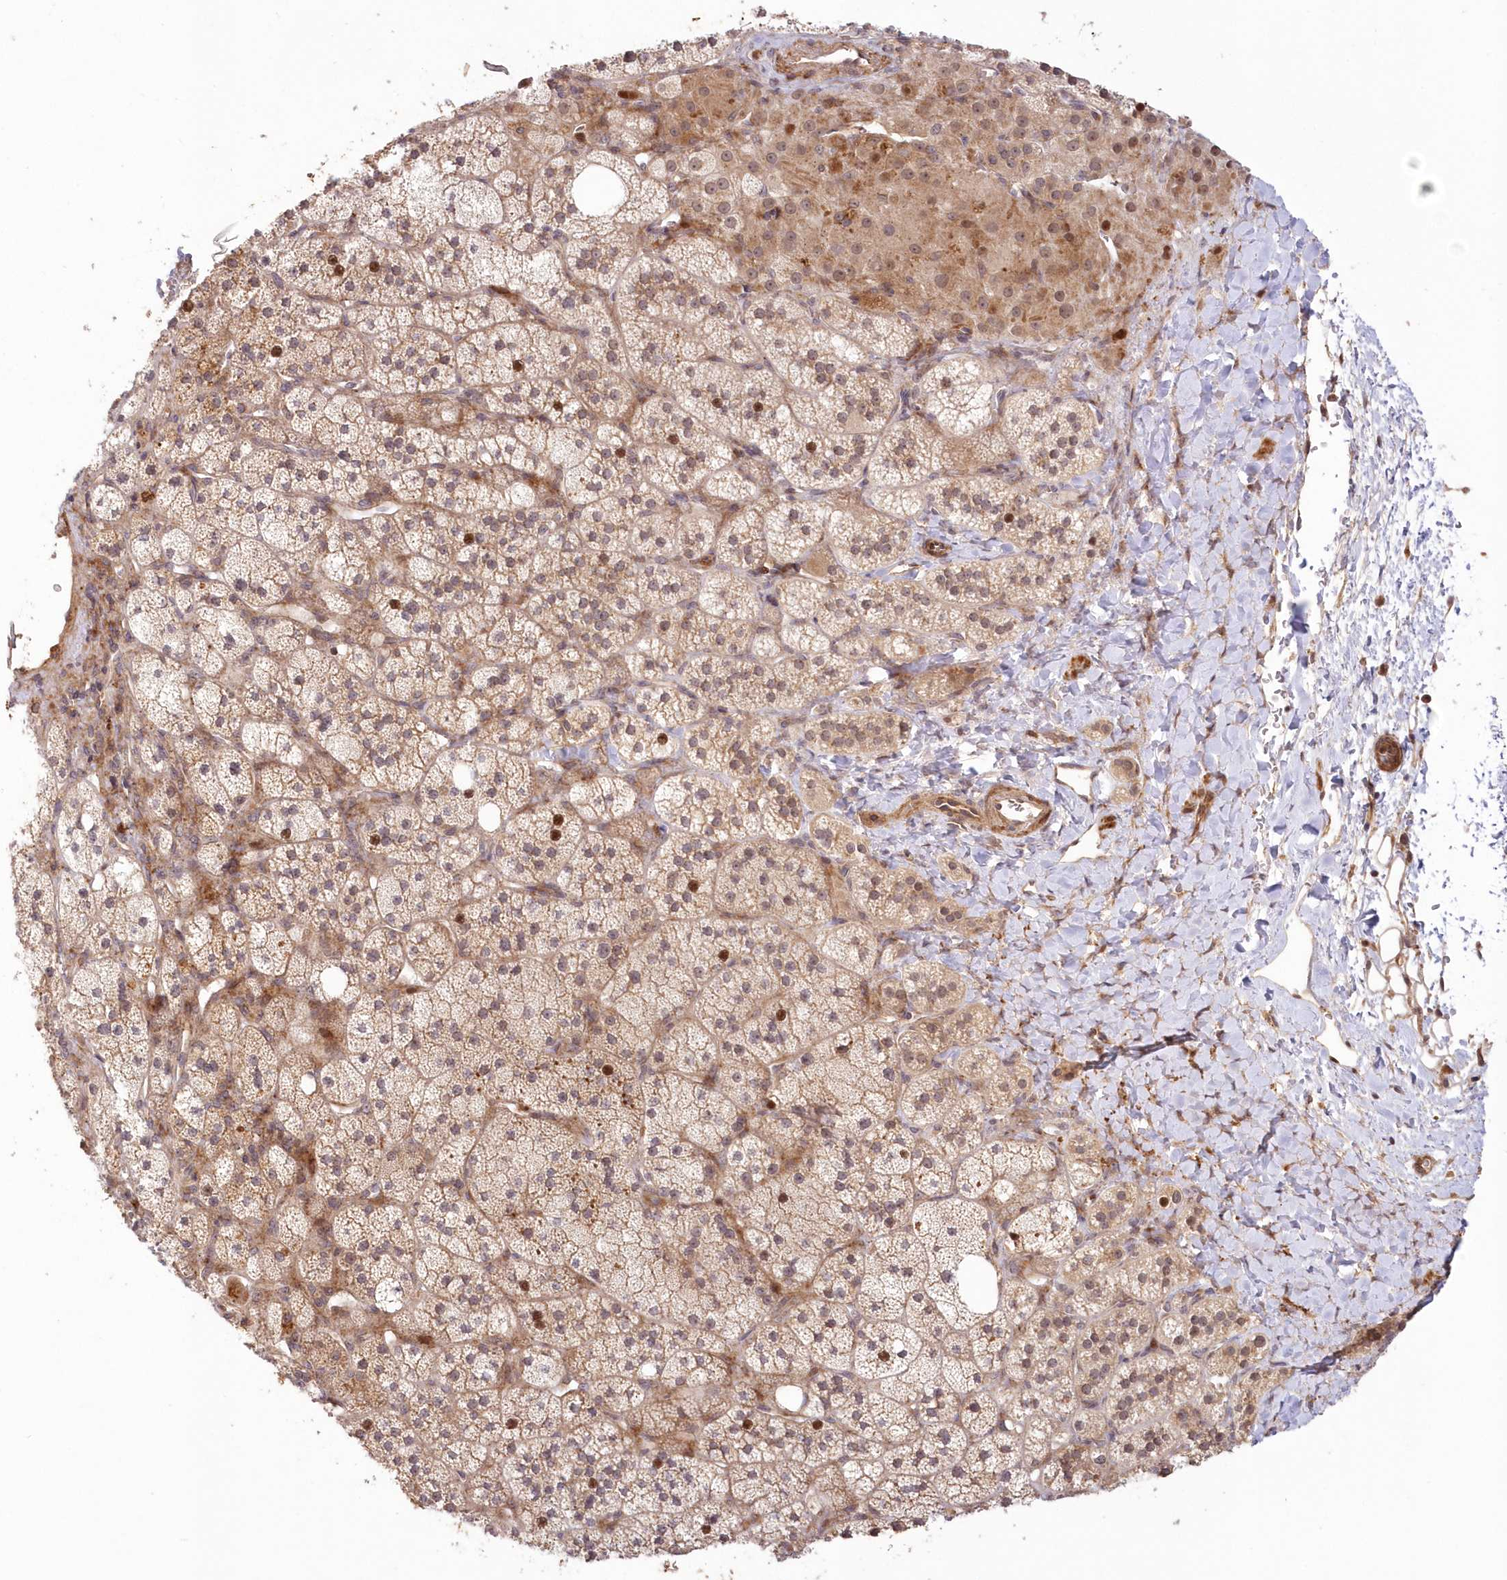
{"staining": {"intensity": "moderate", "quantity": ">75%", "location": "cytoplasmic/membranous,nuclear"}, "tissue": "adrenal gland", "cell_type": "Glandular cells", "image_type": "normal", "snomed": [{"axis": "morphology", "description": "Normal tissue, NOS"}, {"axis": "topography", "description": "Adrenal gland"}], "caption": "Adrenal gland stained with DAB immunohistochemistry displays medium levels of moderate cytoplasmic/membranous,nuclear positivity in about >75% of glandular cells. The staining is performed using DAB brown chromogen to label protein expression. The nuclei are counter-stained blue using hematoxylin.", "gene": "UBTD2", "patient": {"sex": "male", "age": 61}}